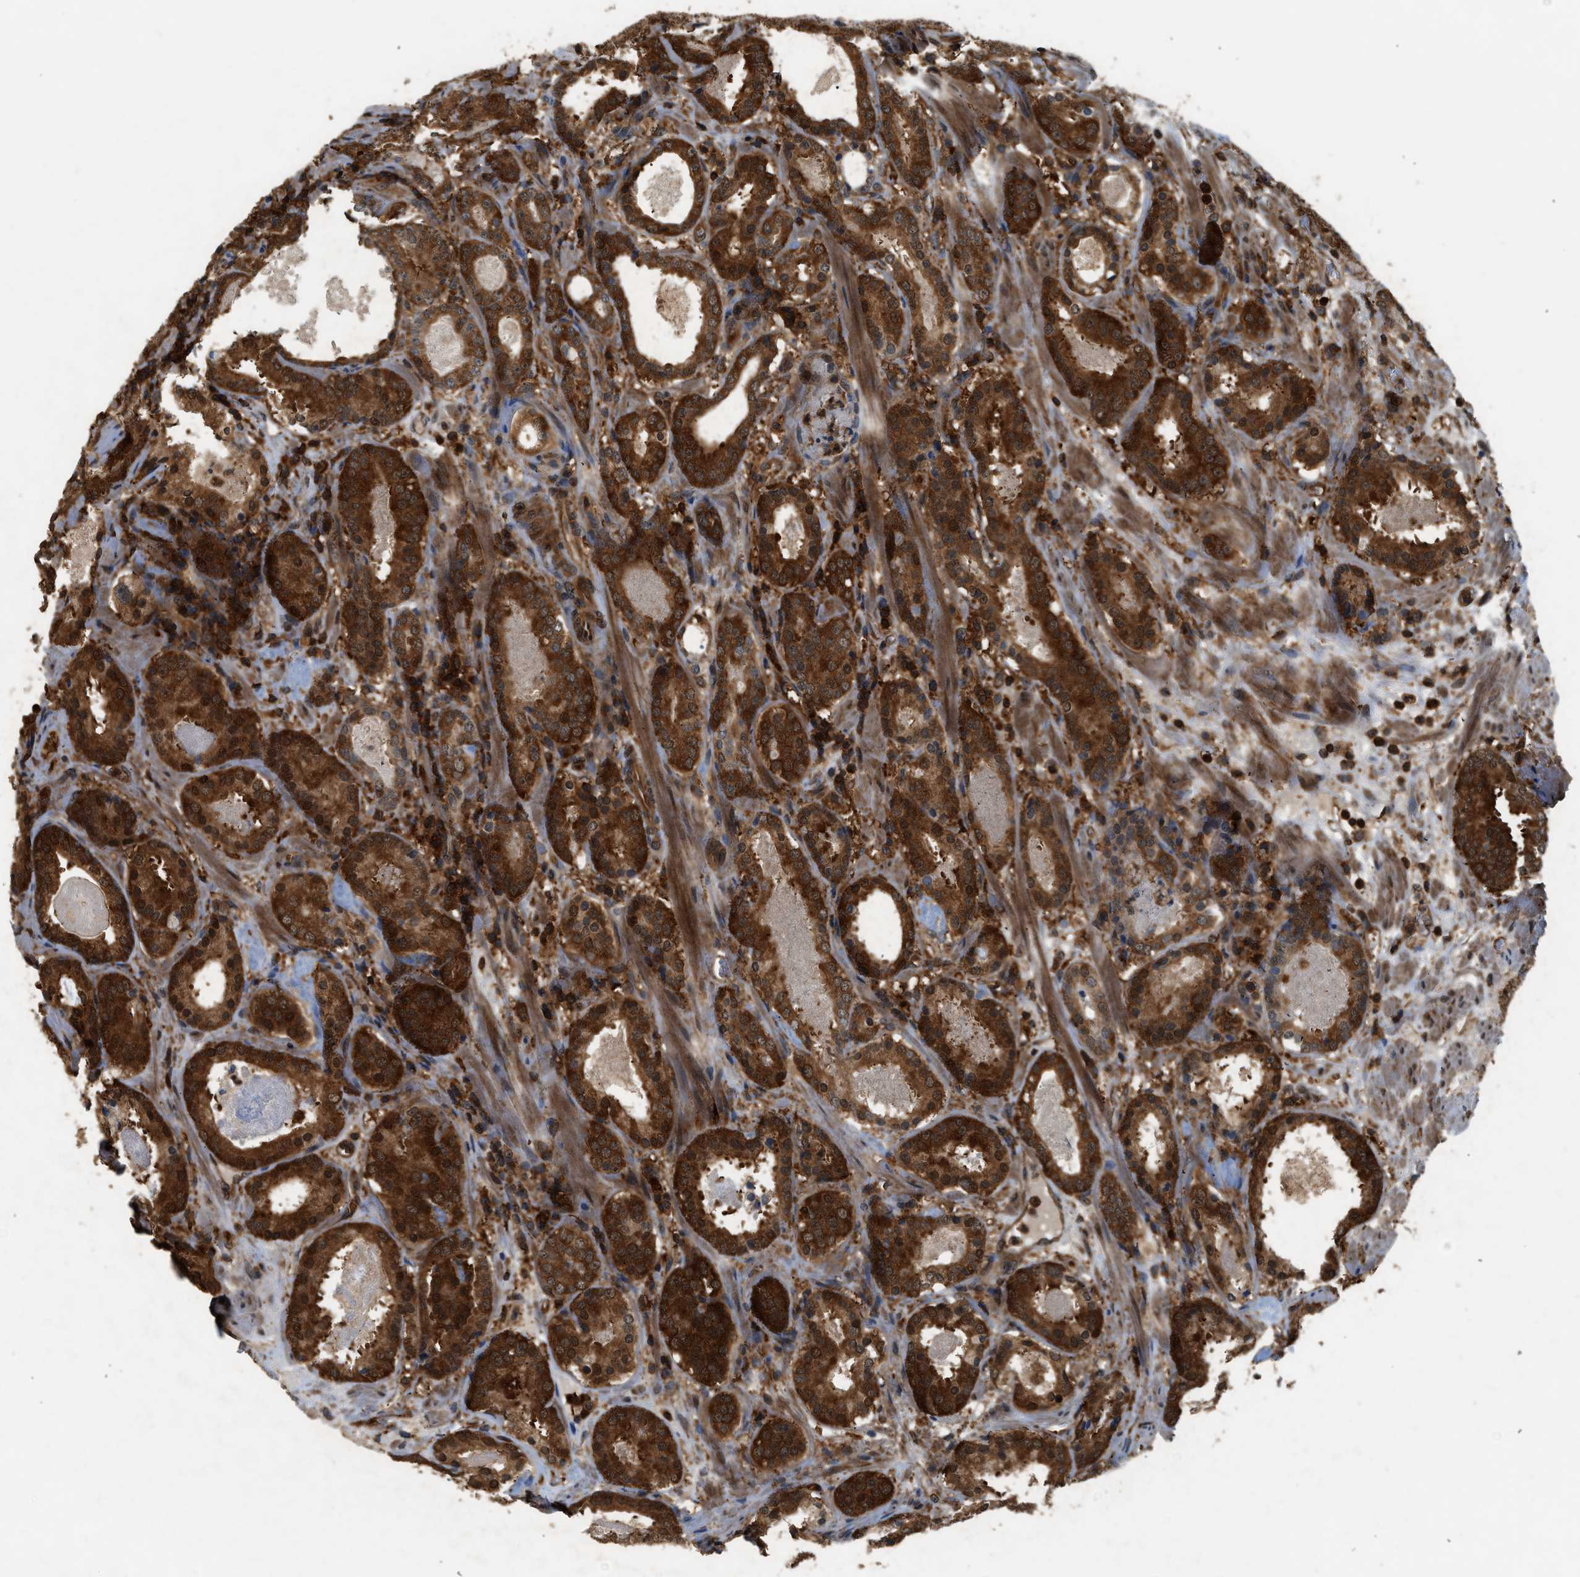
{"staining": {"intensity": "strong", "quantity": ">75%", "location": "cytoplasmic/membranous,nuclear"}, "tissue": "prostate cancer", "cell_type": "Tumor cells", "image_type": "cancer", "snomed": [{"axis": "morphology", "description": "Adenocarcinoma, Low grade"}, {"axis": "topography", "description": "Prostate"}], "caption": "DAB (3,3'-diaminobenzidine) immunohistochemical staining of prostate adenocarcinoma (low-grade) demonstrates strong cytoplasmic/membranous and nuclear protein expression in approximately >75% of tumor cells.", "gene": "OXSR1", "patient": {"sex": "male", "age": 69}}